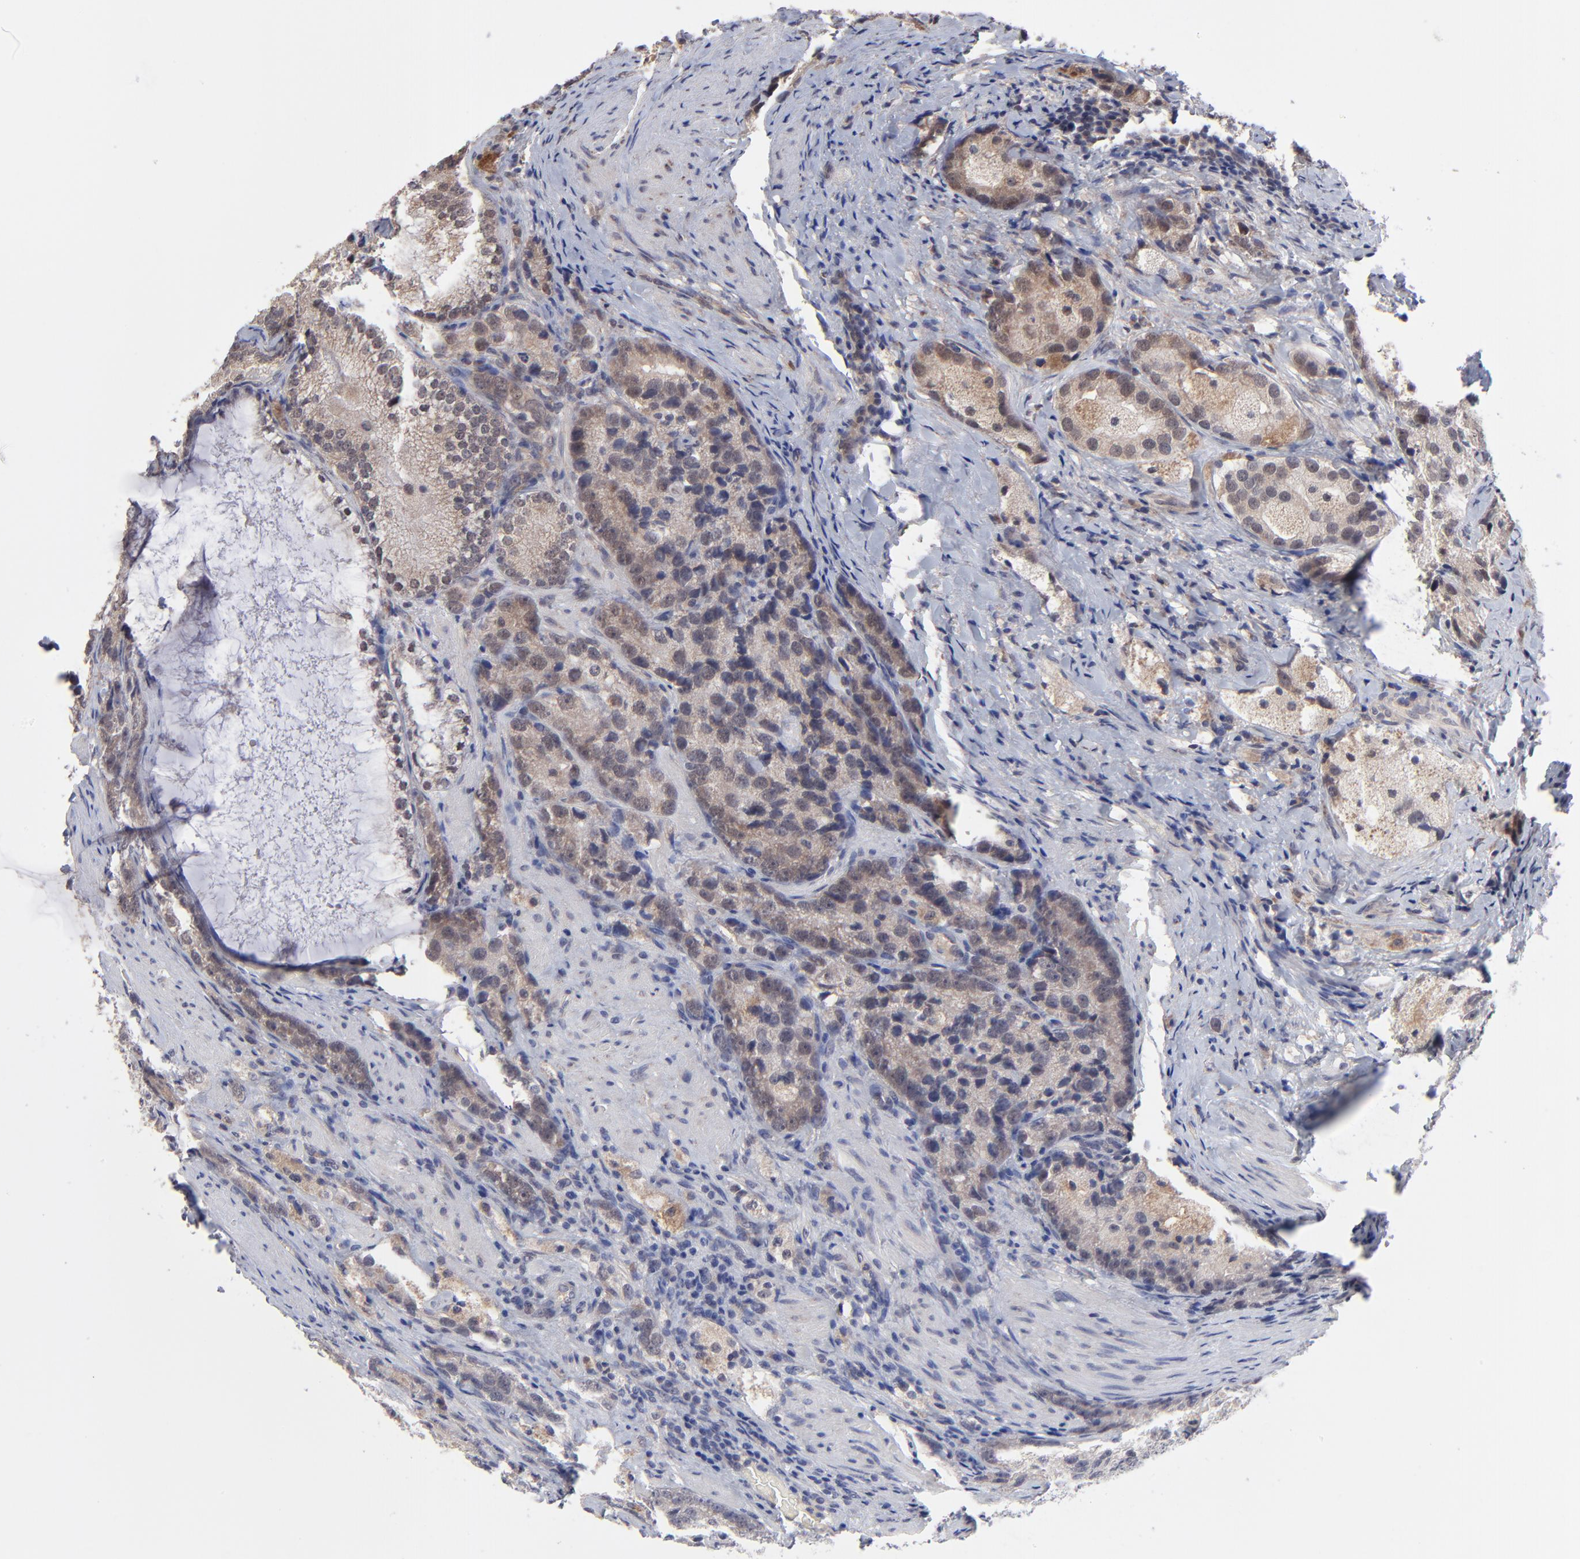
{"staining": {"intensity": "weak", "quantity": ">75%", "location": "cytoplasmic/membranous"}, "tissue": "prostate cancer", "cell_type": "Tumor cells", "image_type": "cancer", "snomed": [{"axis": "morphology", "description": "Adenocarcinoma, High grade"}, {"axis": "topography", "description": "Prostate"}], "caption": "The micrograph demonstrates immunohistochemical staining of prostate cancer (high-grade adenocarcinoma). There is weak cytoplasmic/membranous expression is seen in about >75% of tumor cells. (DAB IHC with brightfield microscopy, high magnification).", "gene": "CHL1", "patient": {"sex": "male", "age": 63}}